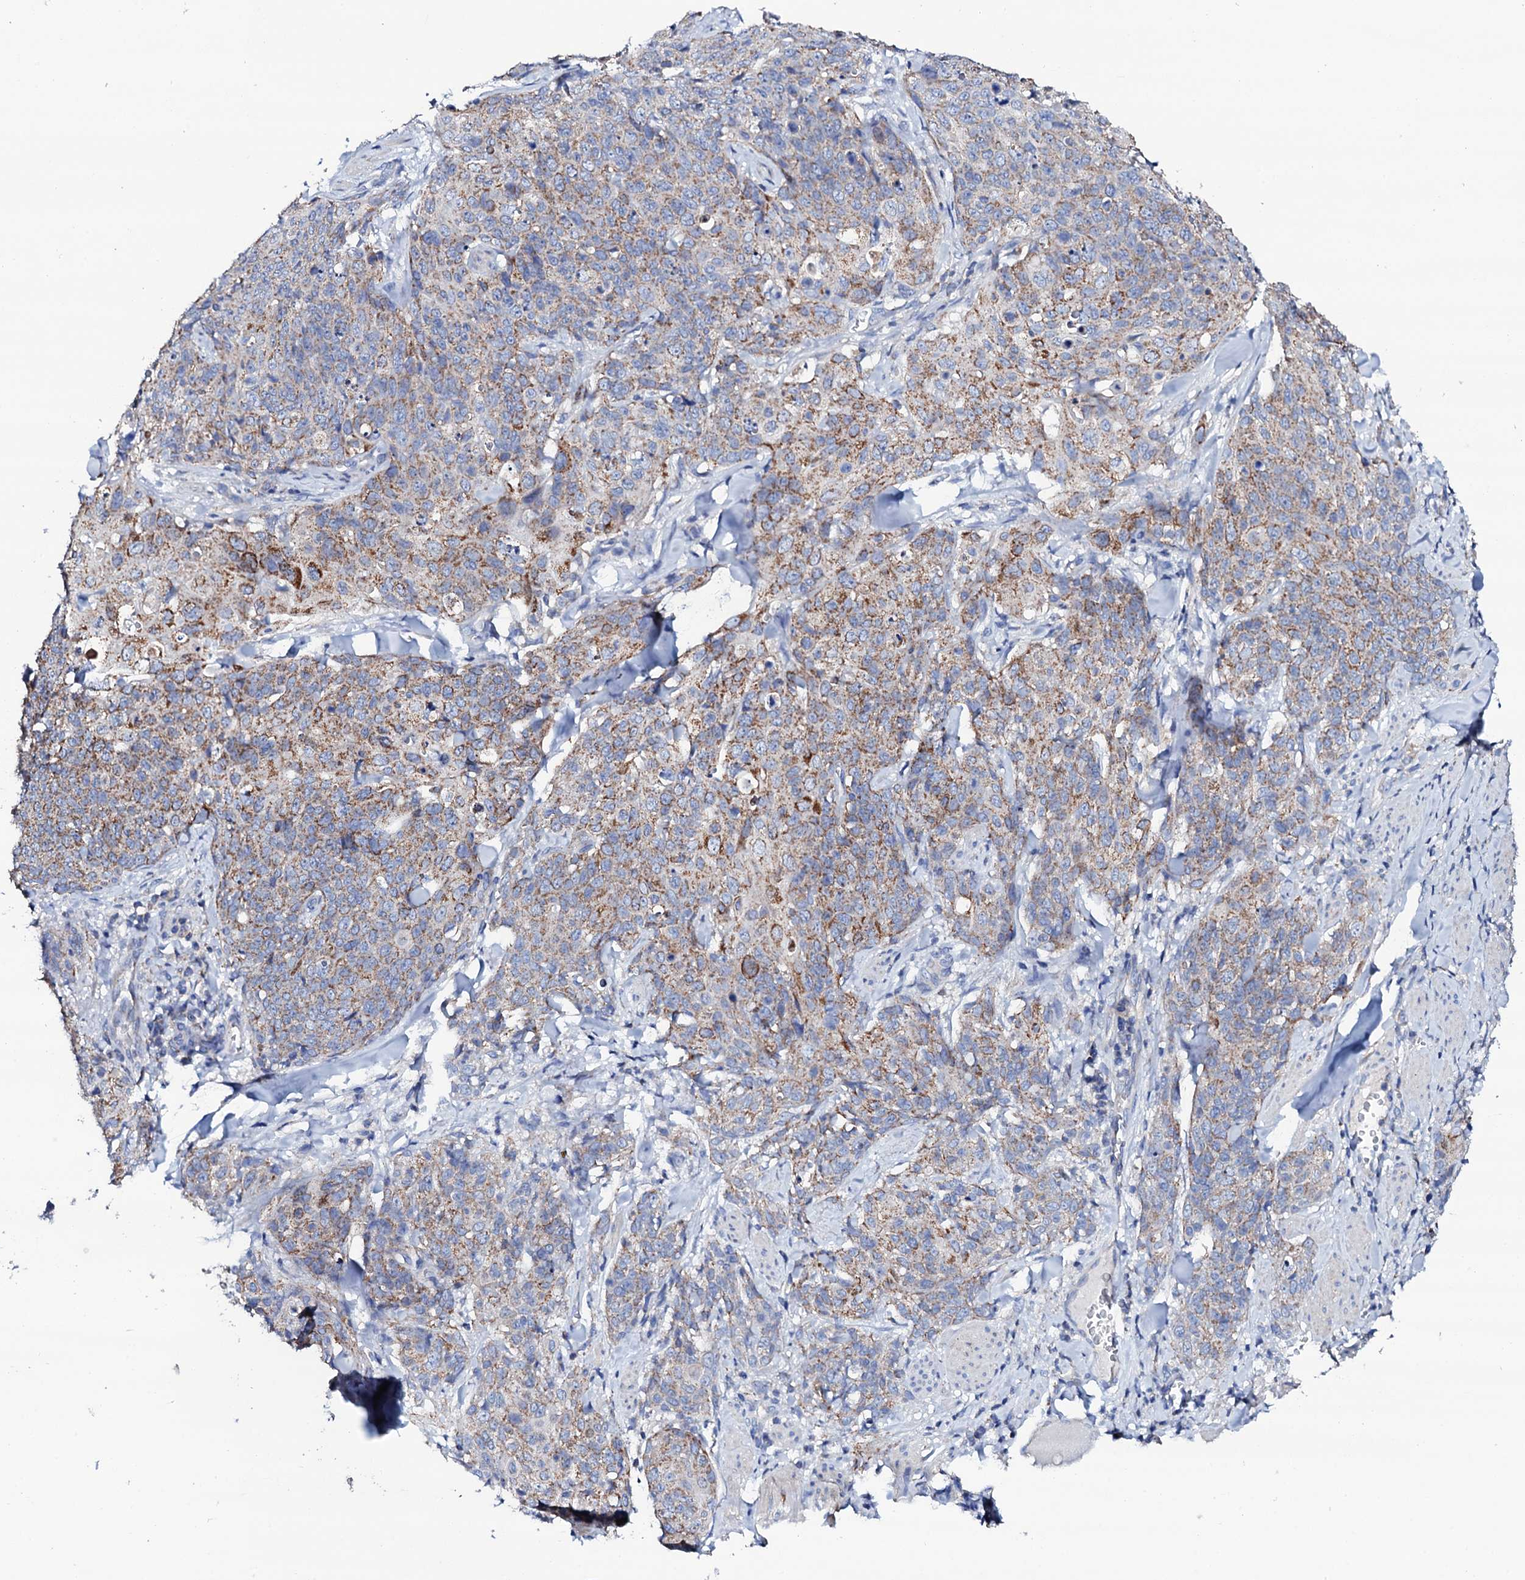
{"staining": {"intensity": "moderate", "quantity": "25%-75%", "location": "cytoplasmic/membranous"}, "tissue": "skin cancer", "cell_type": "Tumor cells", "image_type": "cancer", "snomed": [{"axis": "morphology", "description": "Squamous cell carcinoma, NOS"}, {"axis": "topography", "description": "Skin"}, {"axis": "topography", "description": "Vulva"}], "caption": "Skin cancer stained with a brown dye reveals moderate cytoplasmic/membranous positive positivity in about 25%-75% of tumor cells.", "gene": "TCAF2", "patient": {"sex": "female", "age": 85}}